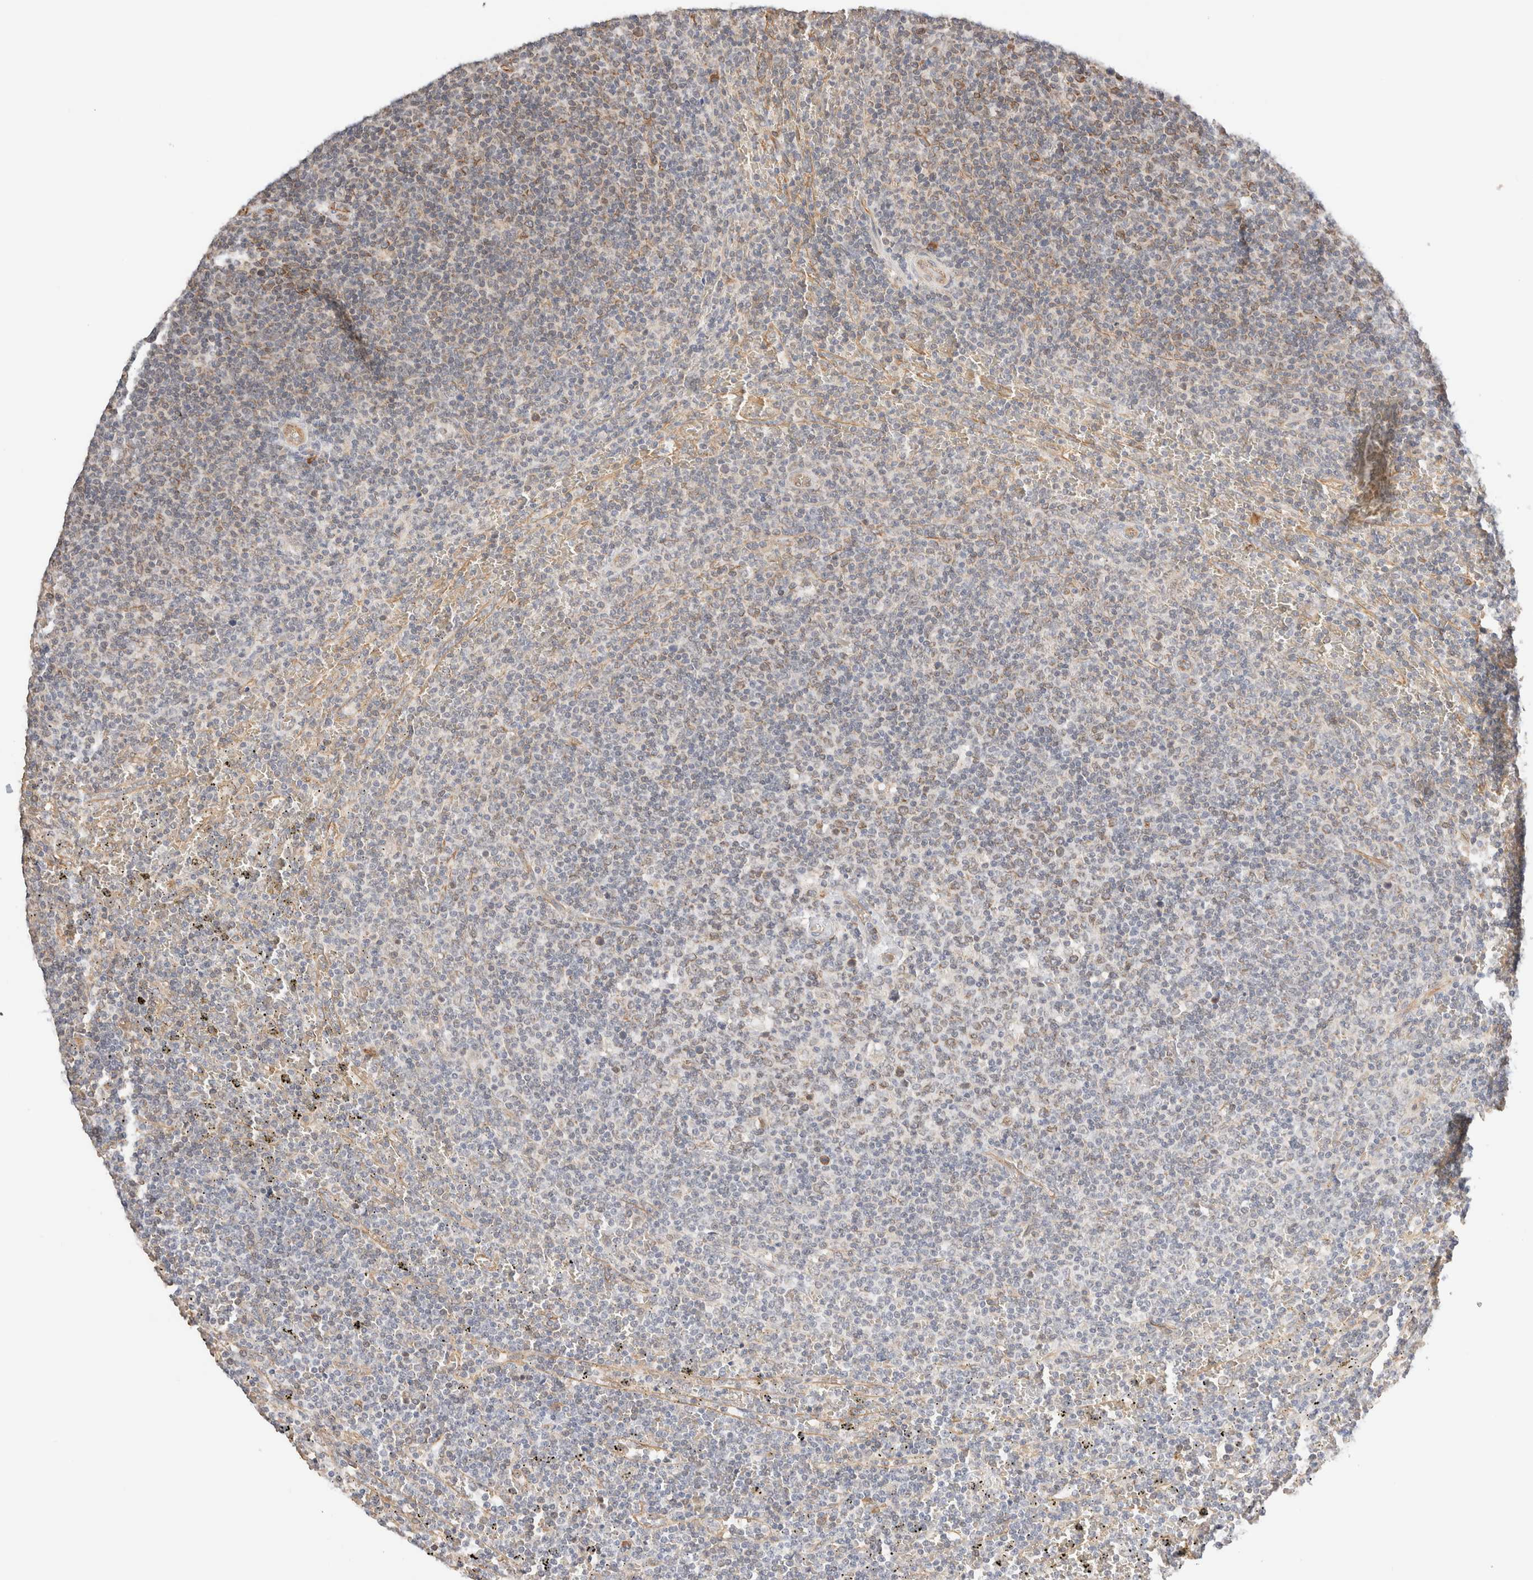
{"staining": {"intensity": "weak", "quantity": "<25%", "location": "cytoplasmic/membranous"}, "tissue": "lymphoma", "cell_type": "Tumor cells", "image_type": "cancer", "snomed": [{"axis": "morphology", "description": "Malignant lymphoma, non-Hodgkin's type, Low grade"}, {"axis": "topography", "description": "Spleen"}], "caption": "There is no significant staining in tumor cells of low-grade malignant lymphoma, non-Hodgkin's type.", "gene": "SYVN1", "patient": {"sex": "female", "age": 19}}